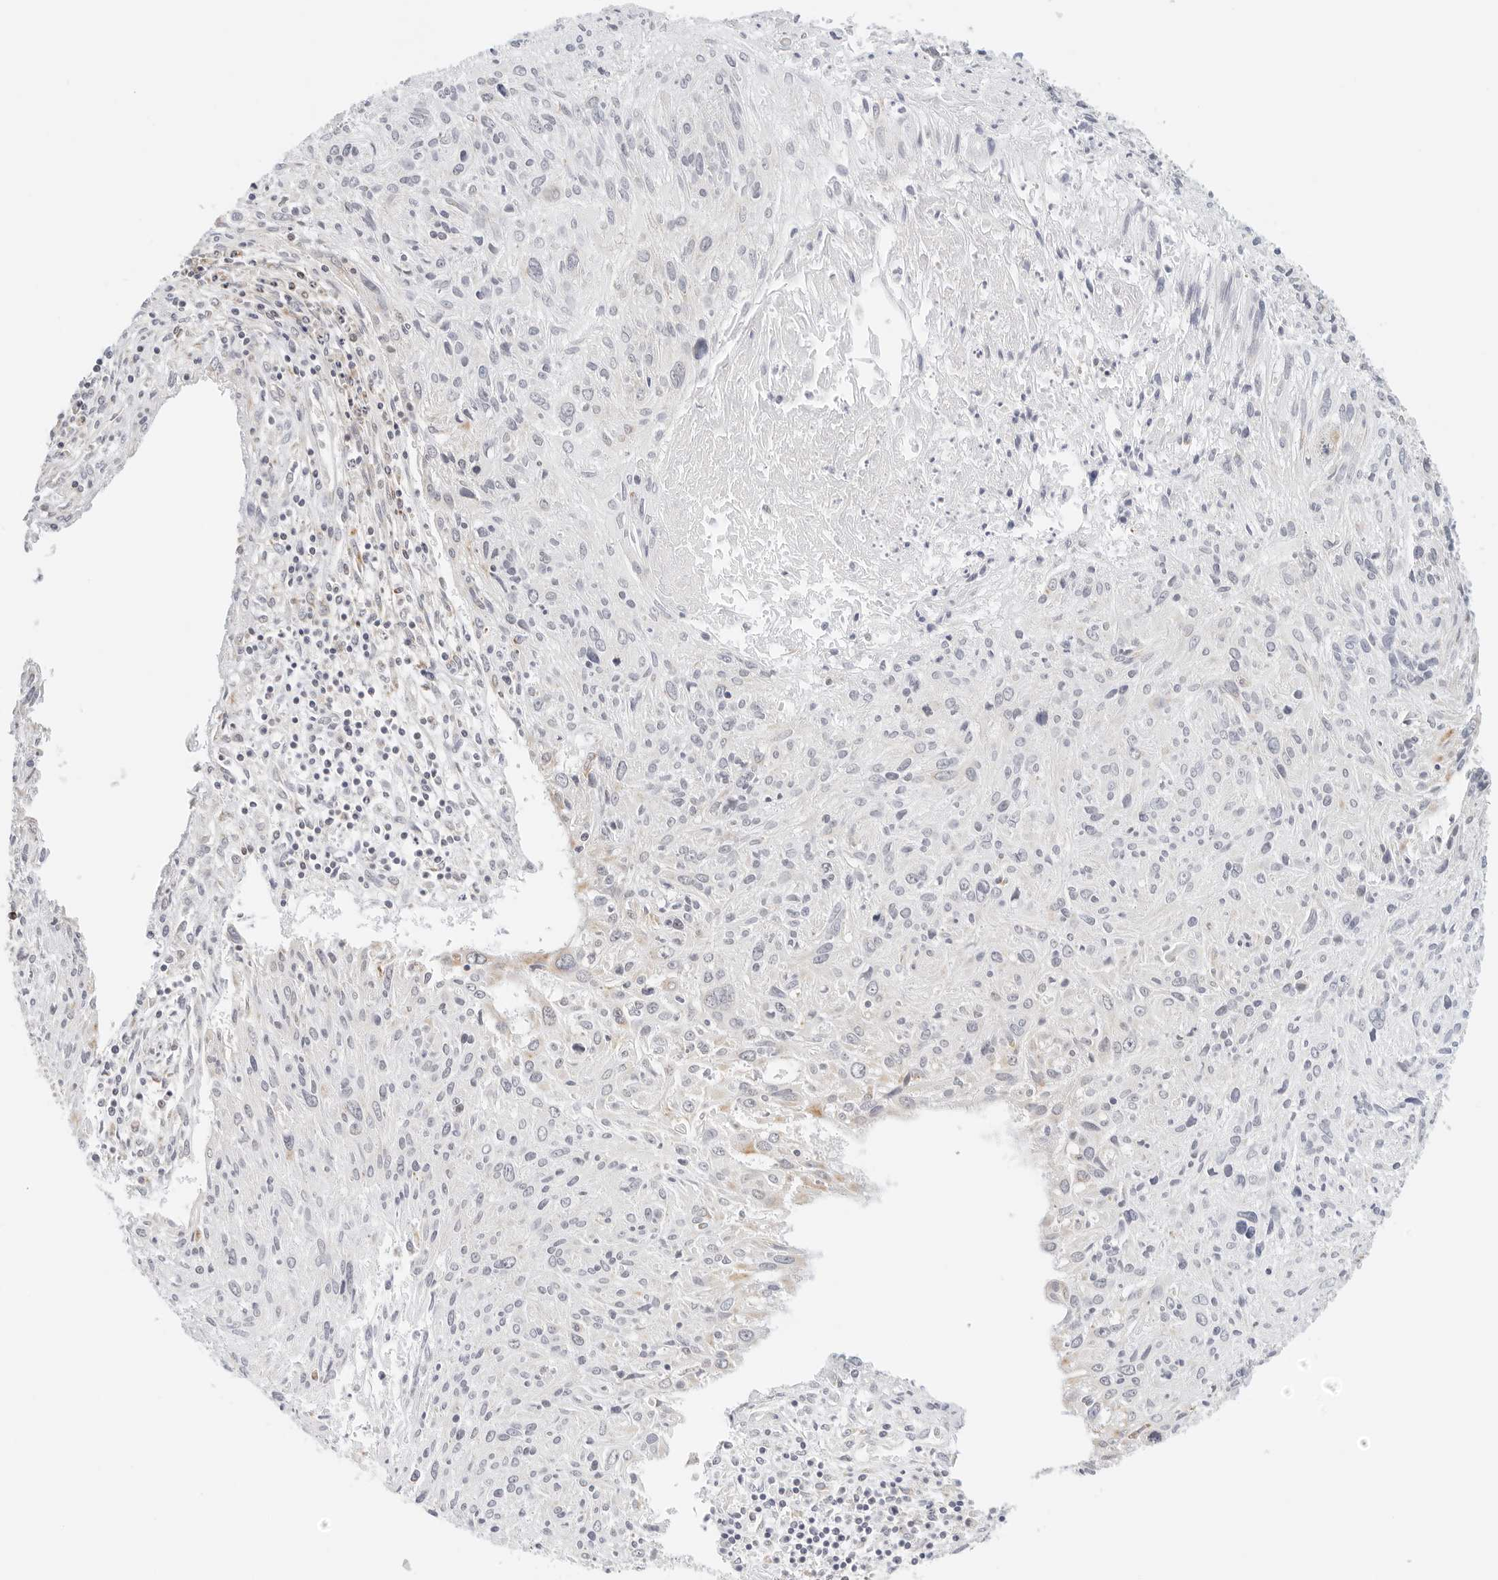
{"staining": {"intensity": "weak", "quantity": "25%-75%", "location": "cytoplasmic/membranous"}, "tissue": "cervical cancer", "cell_type": "Tumor cells", "image_type": "cancer", "snomed": [{"axis": "morphology", "description": "Squamous cell carcinoma, NOS"}, {"axis": "topography", "description": "Cervix"}], "caption": "Protein positivity by immunohistochemistry (IHC) shows weak cytoplasmic/membranous staining in approximately 25%-75% of tumor cells in cervical cancer. Using DAB (brown) and hematoxylin (blue) stains, captured at high magnification using brightfield microscopy.", "gene": "ATL1", "patient": {"sex": "female", "age": 51}}